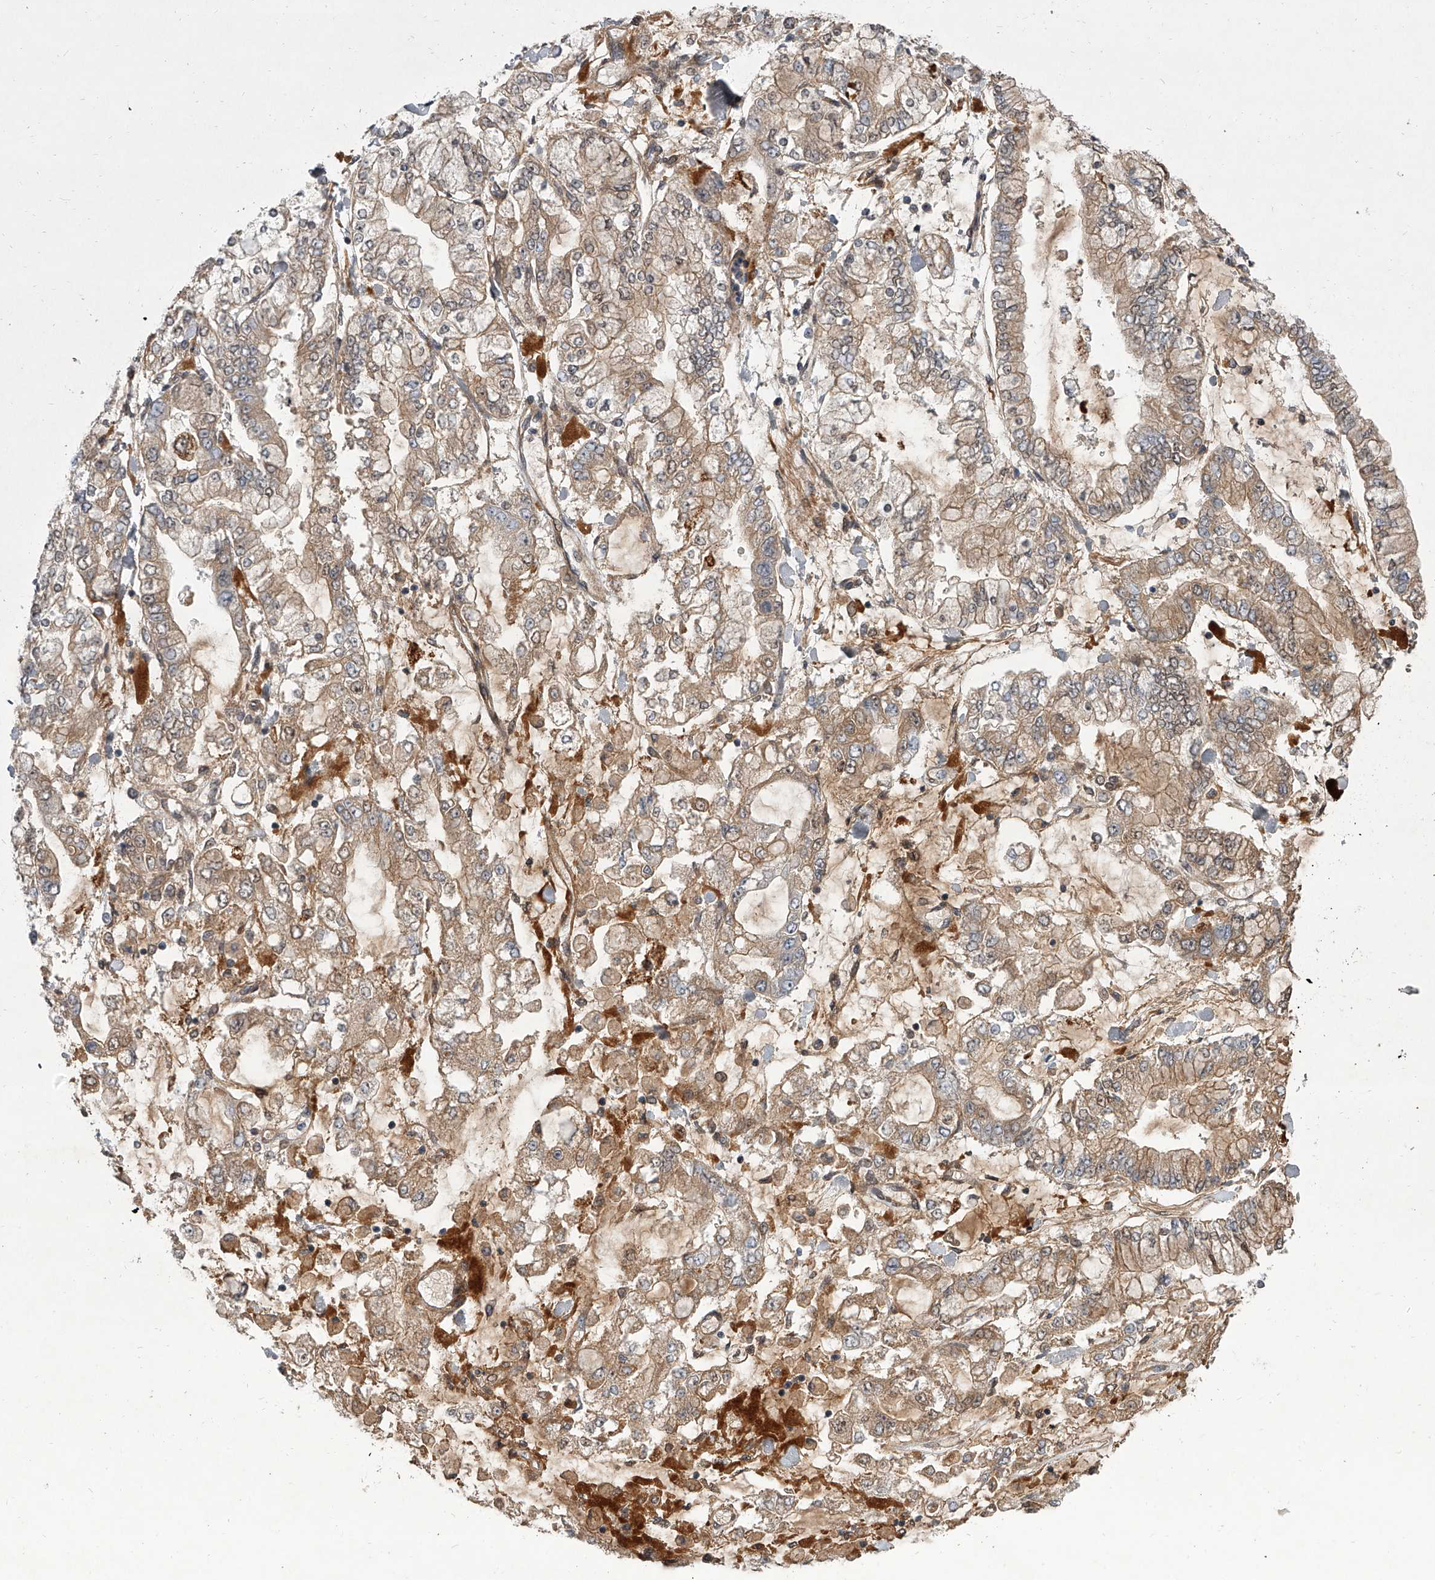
{"staining": {"intensity": "weak", "quantity": ">75%", "location": "cytoplasmic/membranous"}, "tissue": "stomach cancer", "cell_type": "Tumor cells", "image_type": "cancer", "snomed": [{"axis": "morphology", "description": "Normal tissue, NOS"}, {"axis": "morphology", "description": "Adenocarcinoma, NOS"}, {"axis": "topography", "description": "Stomach, upper"}, {"axis": "topography", "description": "Stomach"}], "caption": "Weak cytoplasmic/membranous expression is seen in approximately >75% of tumor cells in stomach adenocarcinoma. (brown staining indicates protein expression, while blue staining denotes nuclei).", "gene": "HEATR6", "patient": {"sex": "male", "age": 76}}